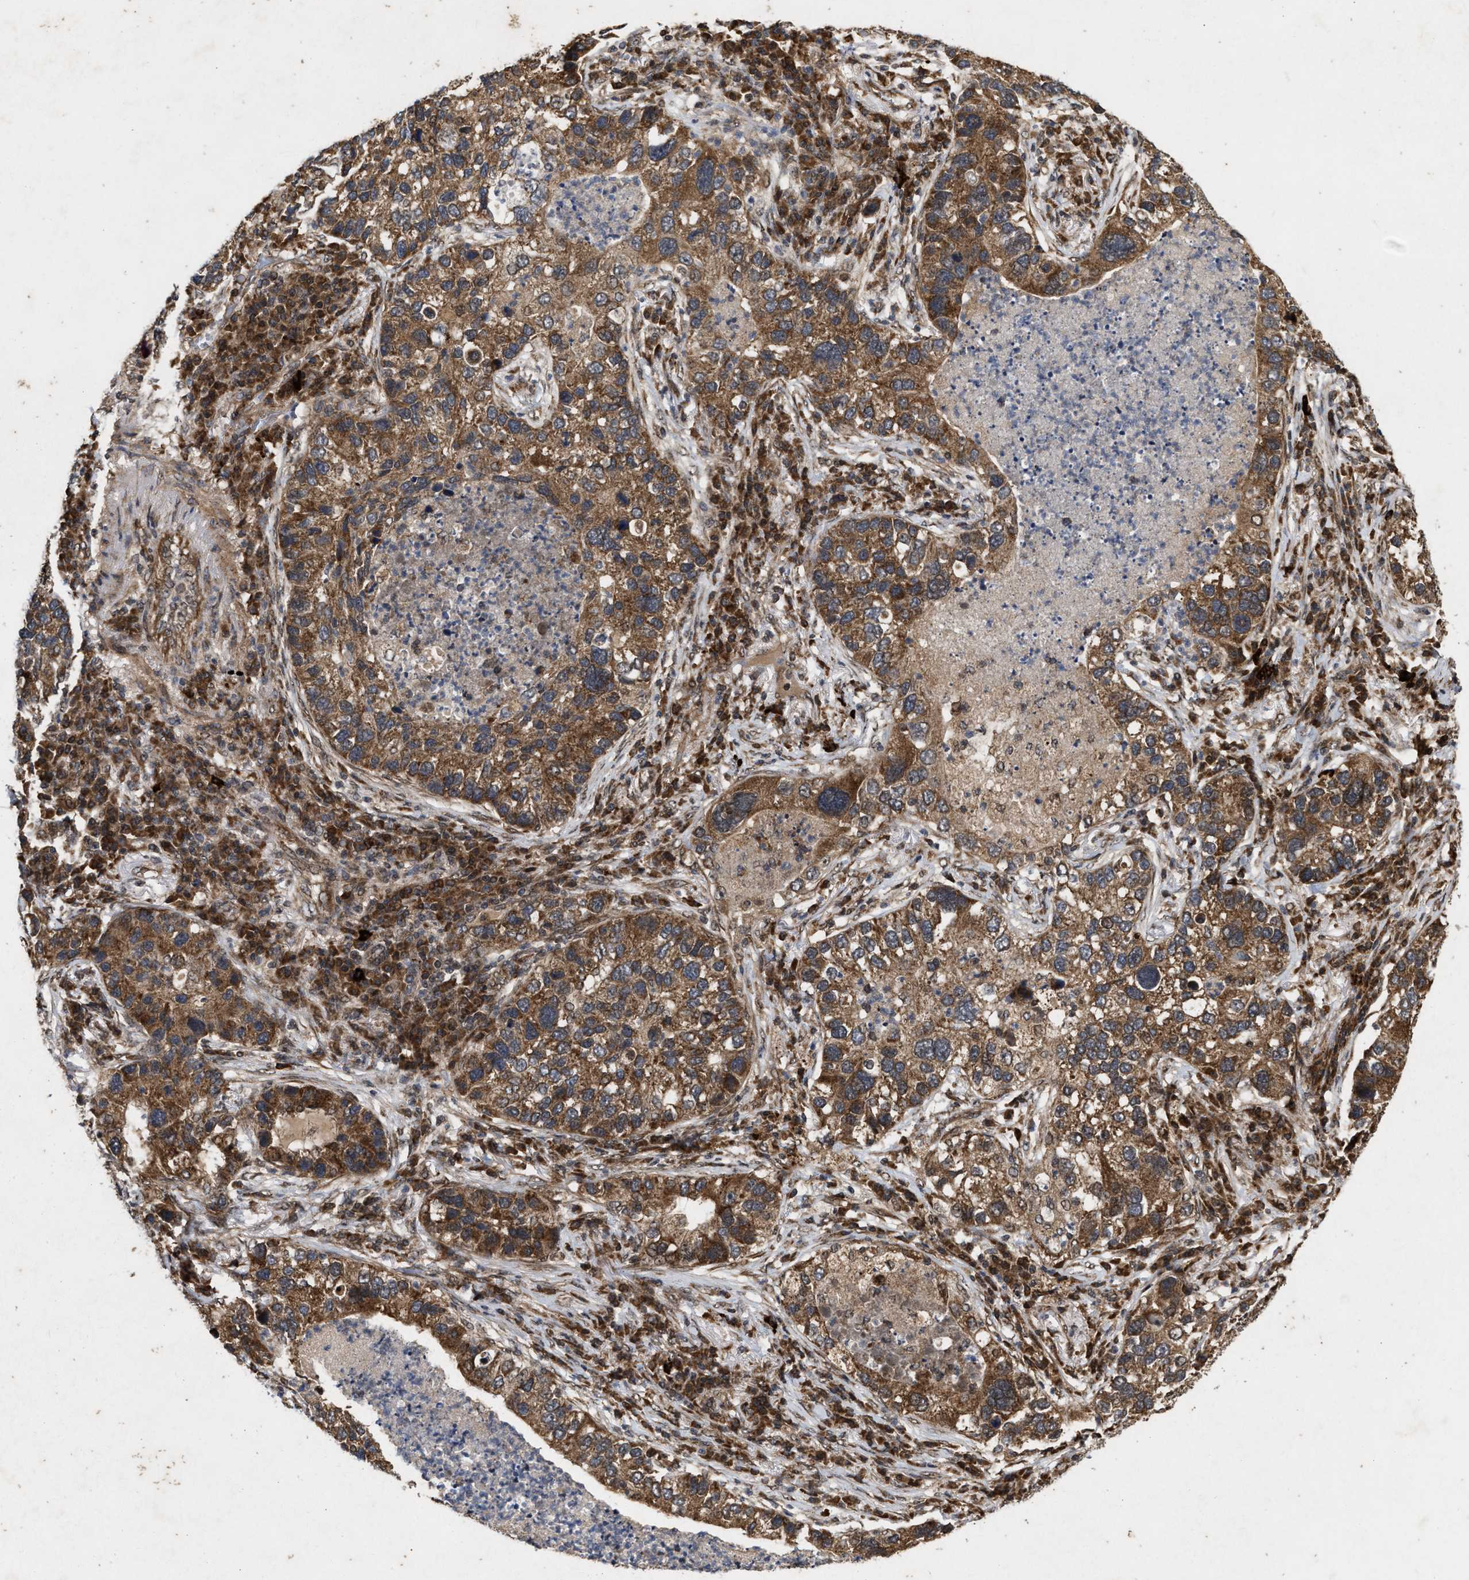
{"staining": {"intensity": "moderate", "quantity": ">75%", "location": "cytoplasmic/membranous"}, "tissue": "lung cancer", "cell_type": "Tumor cells", "image_type": "cancer", "snomed": [{"axis": "morphology", "description": "Normal tissue, NOS"}, {"axis": "morphology", "description": "Adenocarcinoma, NOS"}, {"axis": "topography", "description": "Bronchus"}, {"axis": "topography", "description": "Lung"}], "caption": "The histopathology image displays immunohistochemical staining of lung cancer (adenocarcinoma). There is moderate cytoplasmic/membranous expression is present in about >75% of tumor cells. (DAB (3,3'-diaminobenzidine) = brown stain, brightfield microscopy at high magnification).", "gene": "CFLAR", "patient": {"sex": "male", "age": 54}}